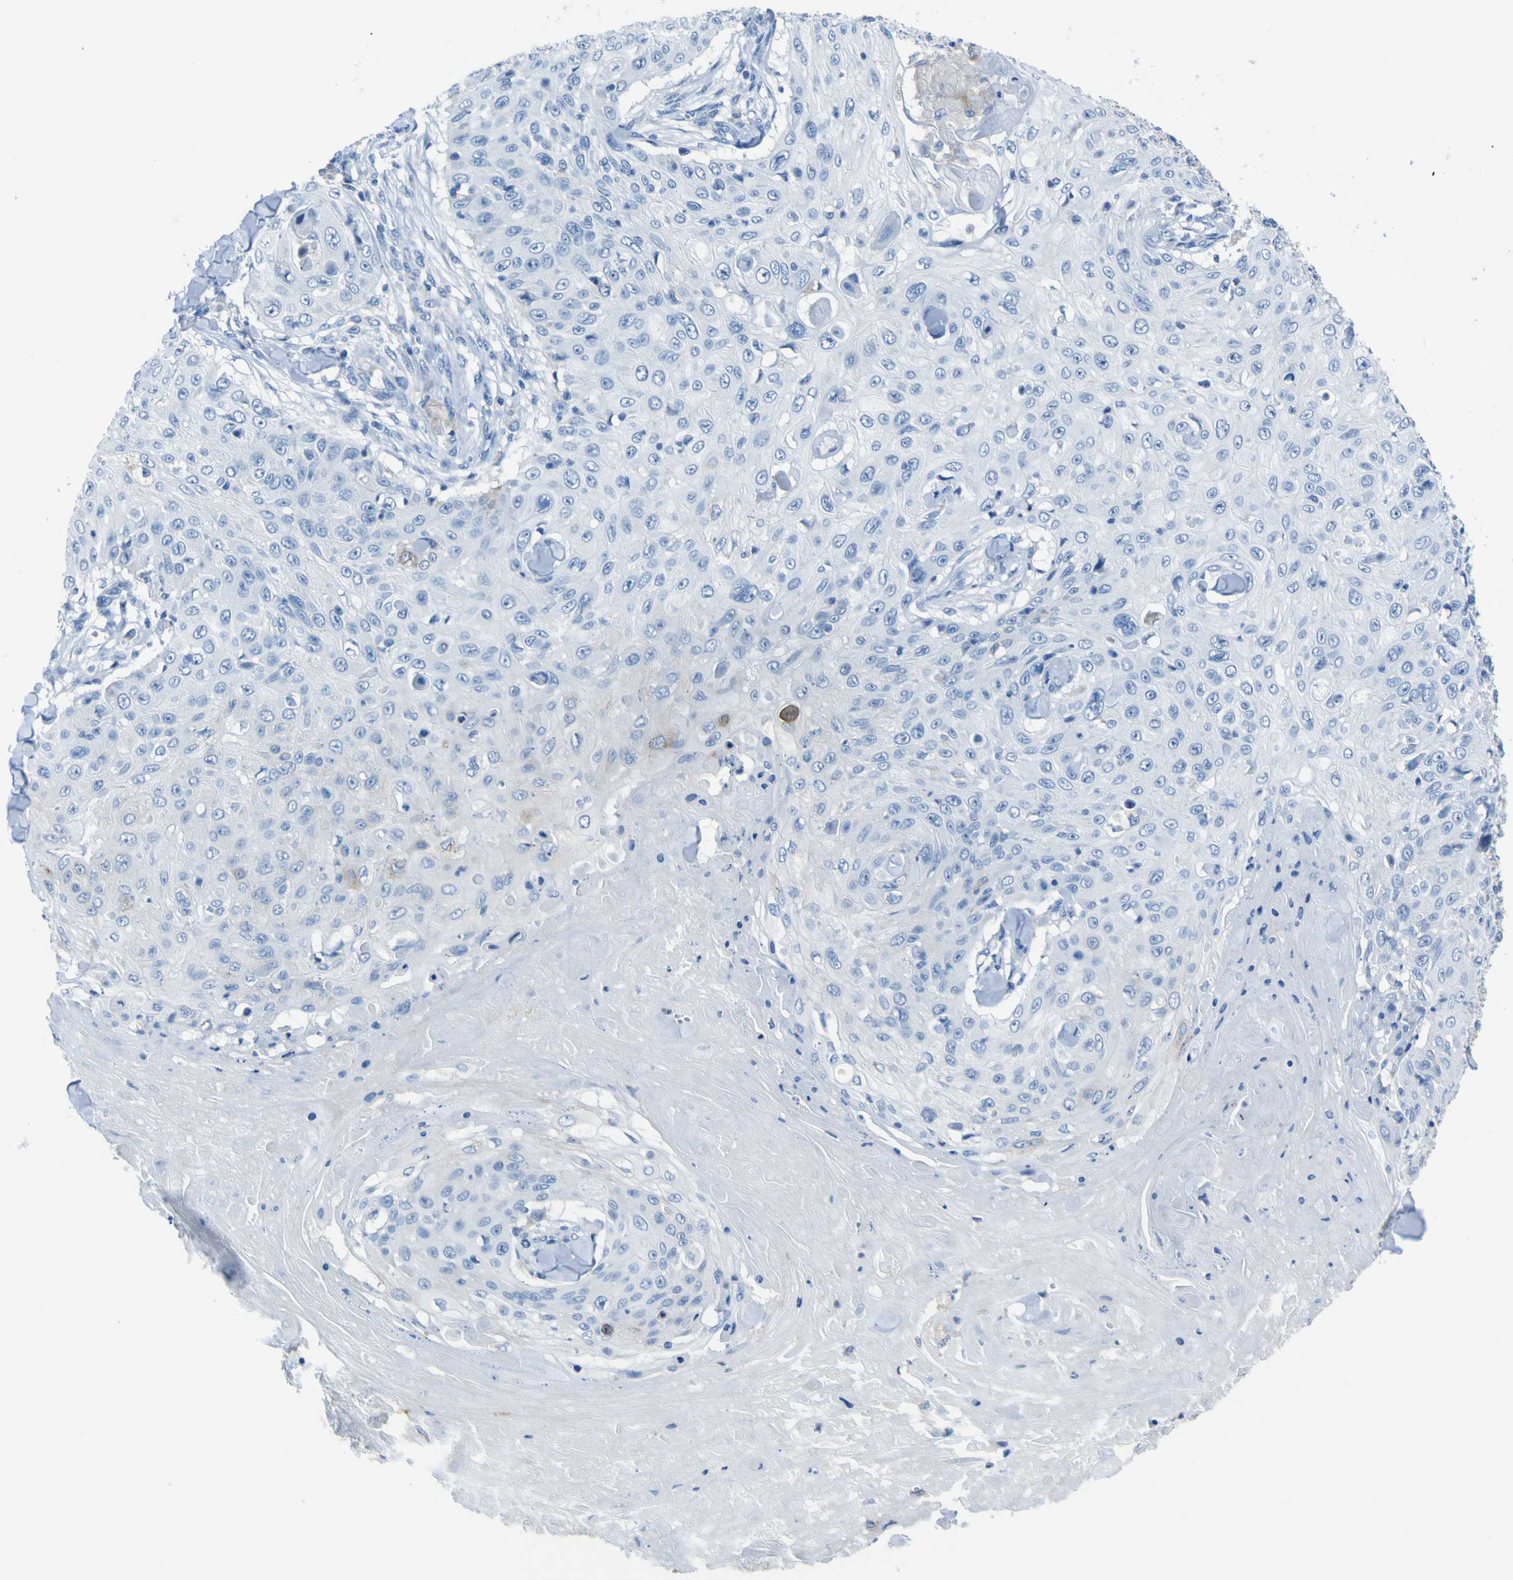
{"staining": {"intensity": "negative", "quantity": "none", "location": "none"}, "tissue": "skin cancer", "cell_type": "Tumor cells", "image_type": "cancer", "snomed": [{"axis": "morphology", "description": "Squamous cell carcinoma, NOS"}, {"axis": "topography", "description": "Skin"}], "caption": "Immunohistochemistry (IHC) of skin squamous cell carcinoma demonstrates no staining in tumor cells.", "gene": "ACSL1", "patient": {"sex": "male", "age": 86}}